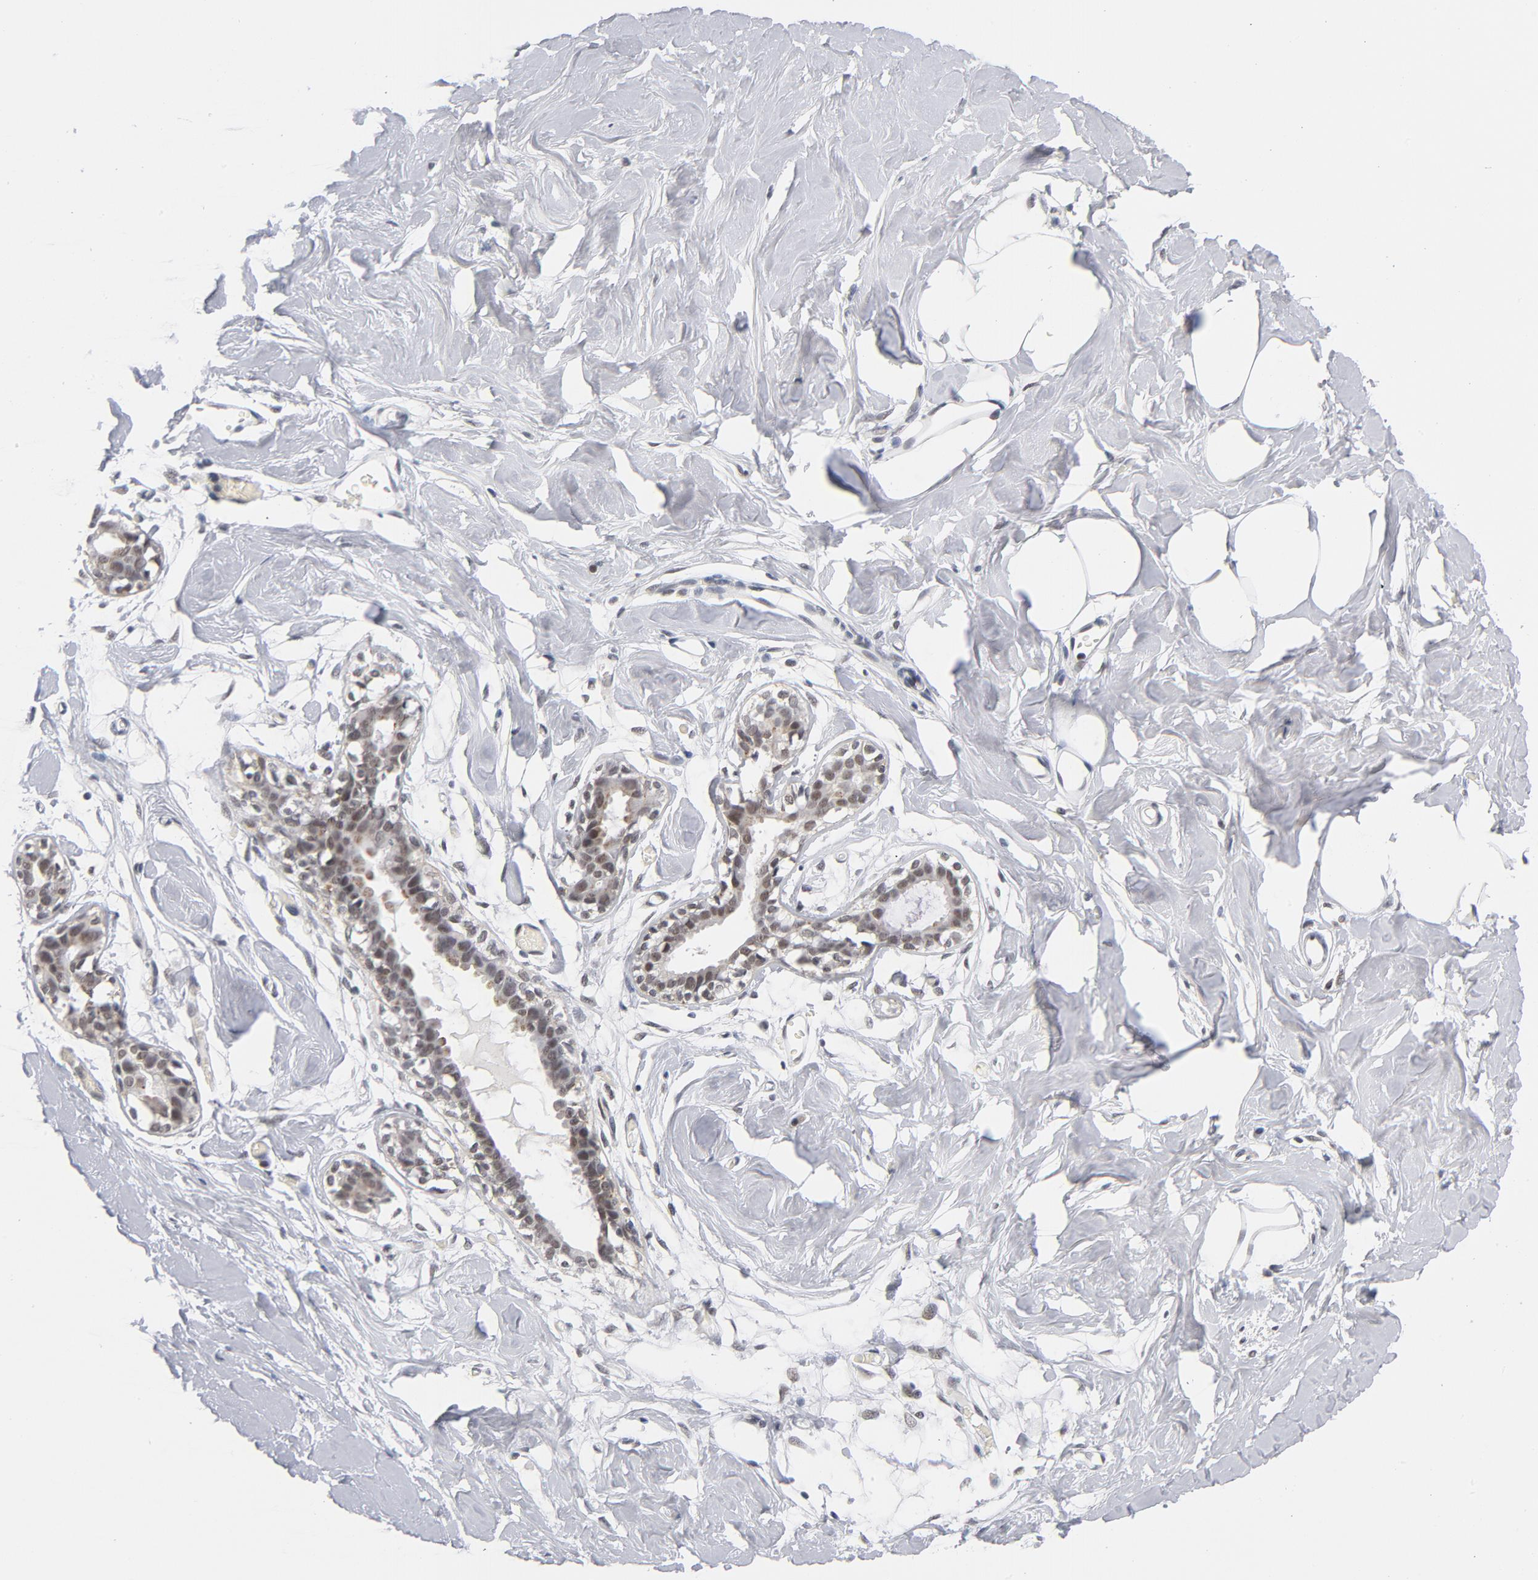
{"staining": {"intensity": "negative", "quantity": "none", "location": "none"}, "tissue": "breast", "cell_type": "Adipocytes", "image_type": "normal", "snomed": [{"axis": "morphology", "description": "Normal tissue, NOS"}, {"axis": "topography", "description": "Breast"}, {"axis": "topography", "description": "Adipose tissue"}], "caption": "A high-resolution image shows immunohistochemistry (IHC) staining of benign breast, which demonstrates no significant staining in adipocytes.", "gene": "BAP1", "patient": {"sex": "female", "age": 25}}